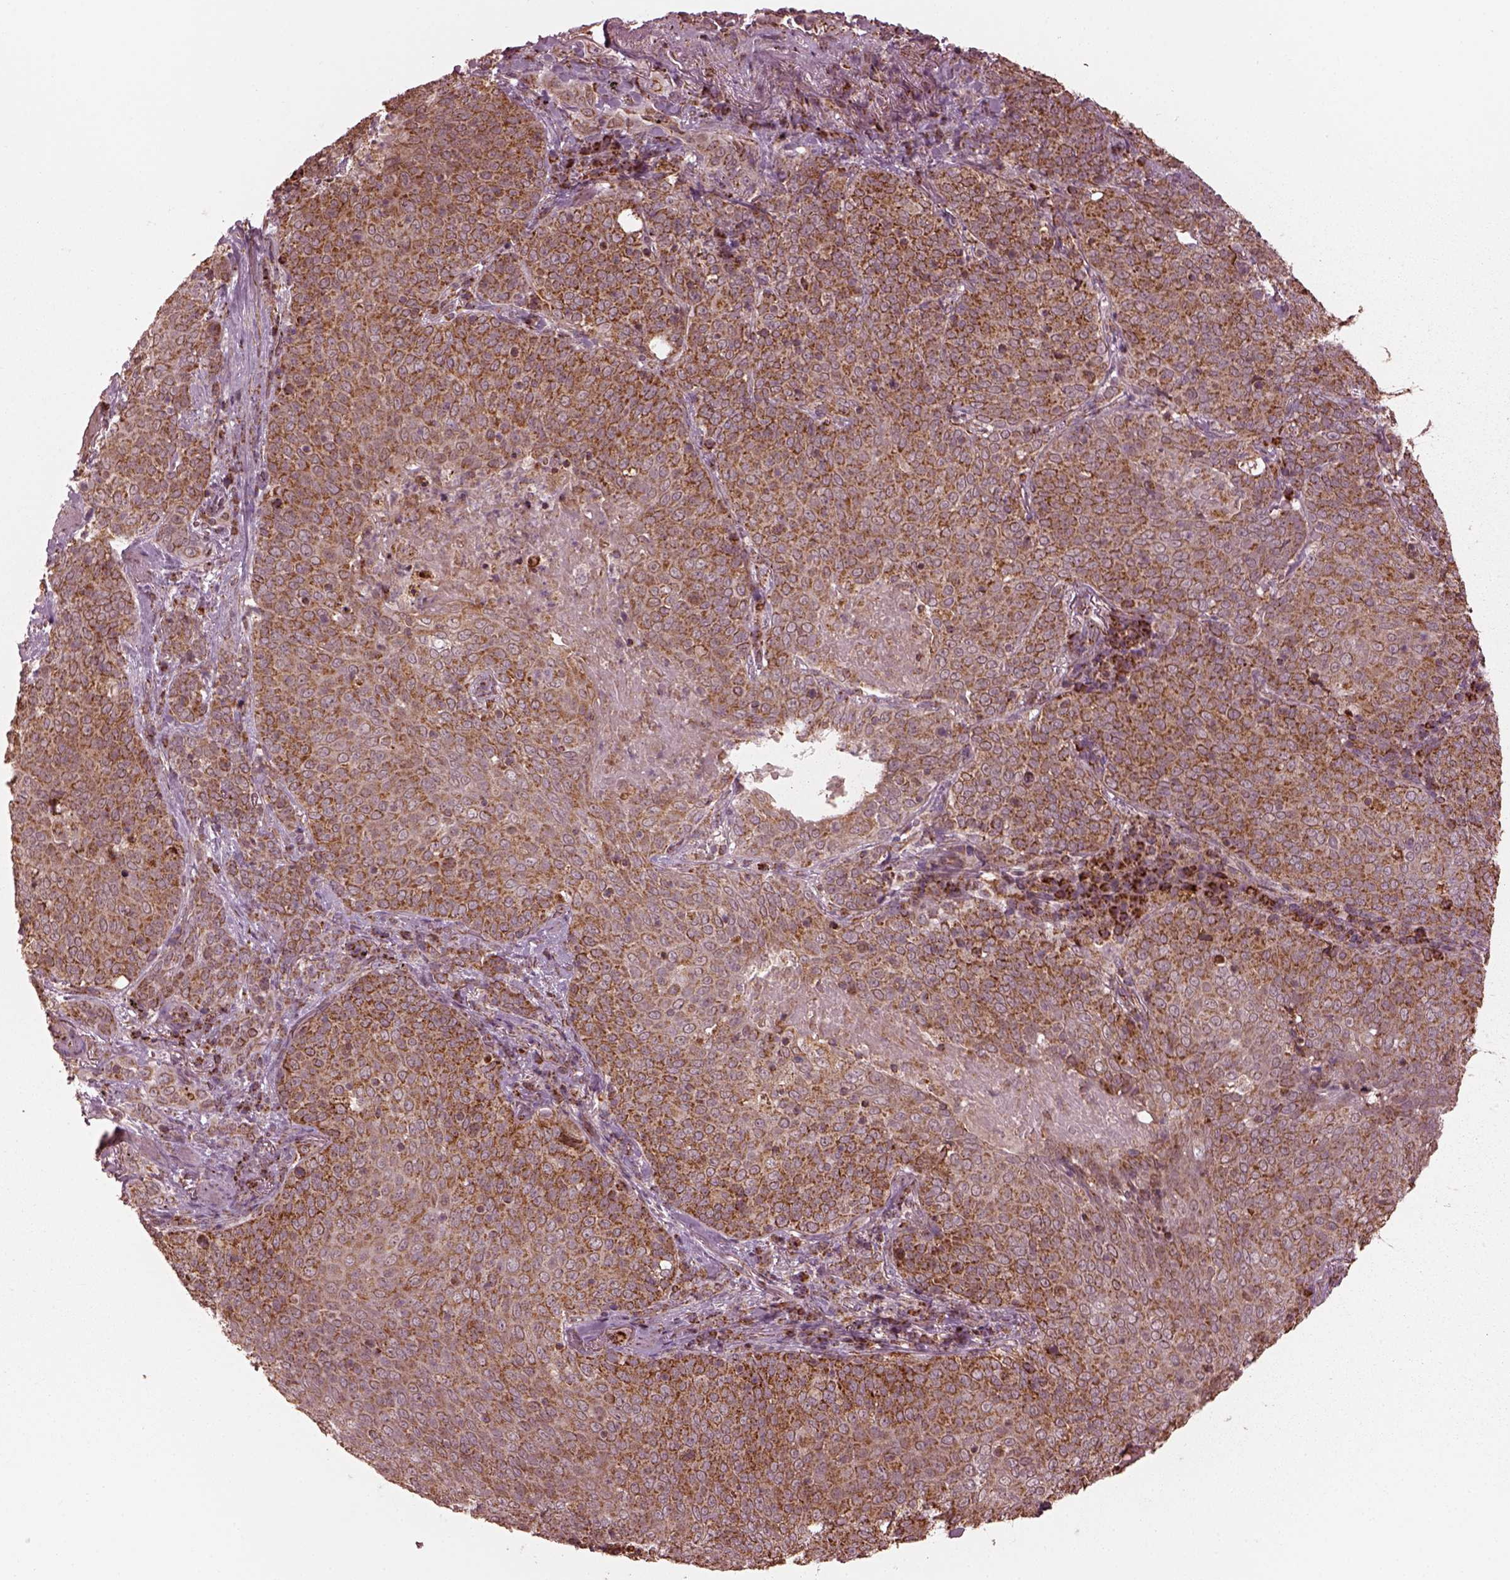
{"staining": {"intensity": "moderate", "quantity": "25%-75%", "location": "cytoplasmic/membranous"}, "tissue": "lung cancer", "cell_type": "Tumor cells", "image_type": "cancer", "snomed": [{"axis": "morphology", "description": "Squamous cell carcinoma, NOS"}, {"axis": "topography", "description": "Lung"}], "caption": "Immunohistochemical staining of lung squamous cell carcinoma displays medium levels of moderate cytoplasmic/membranous staining in approximately 25%-75% of tumor cells.", "gene": "NDUFB10", "patient": {"sex": "male", "age": 82}}